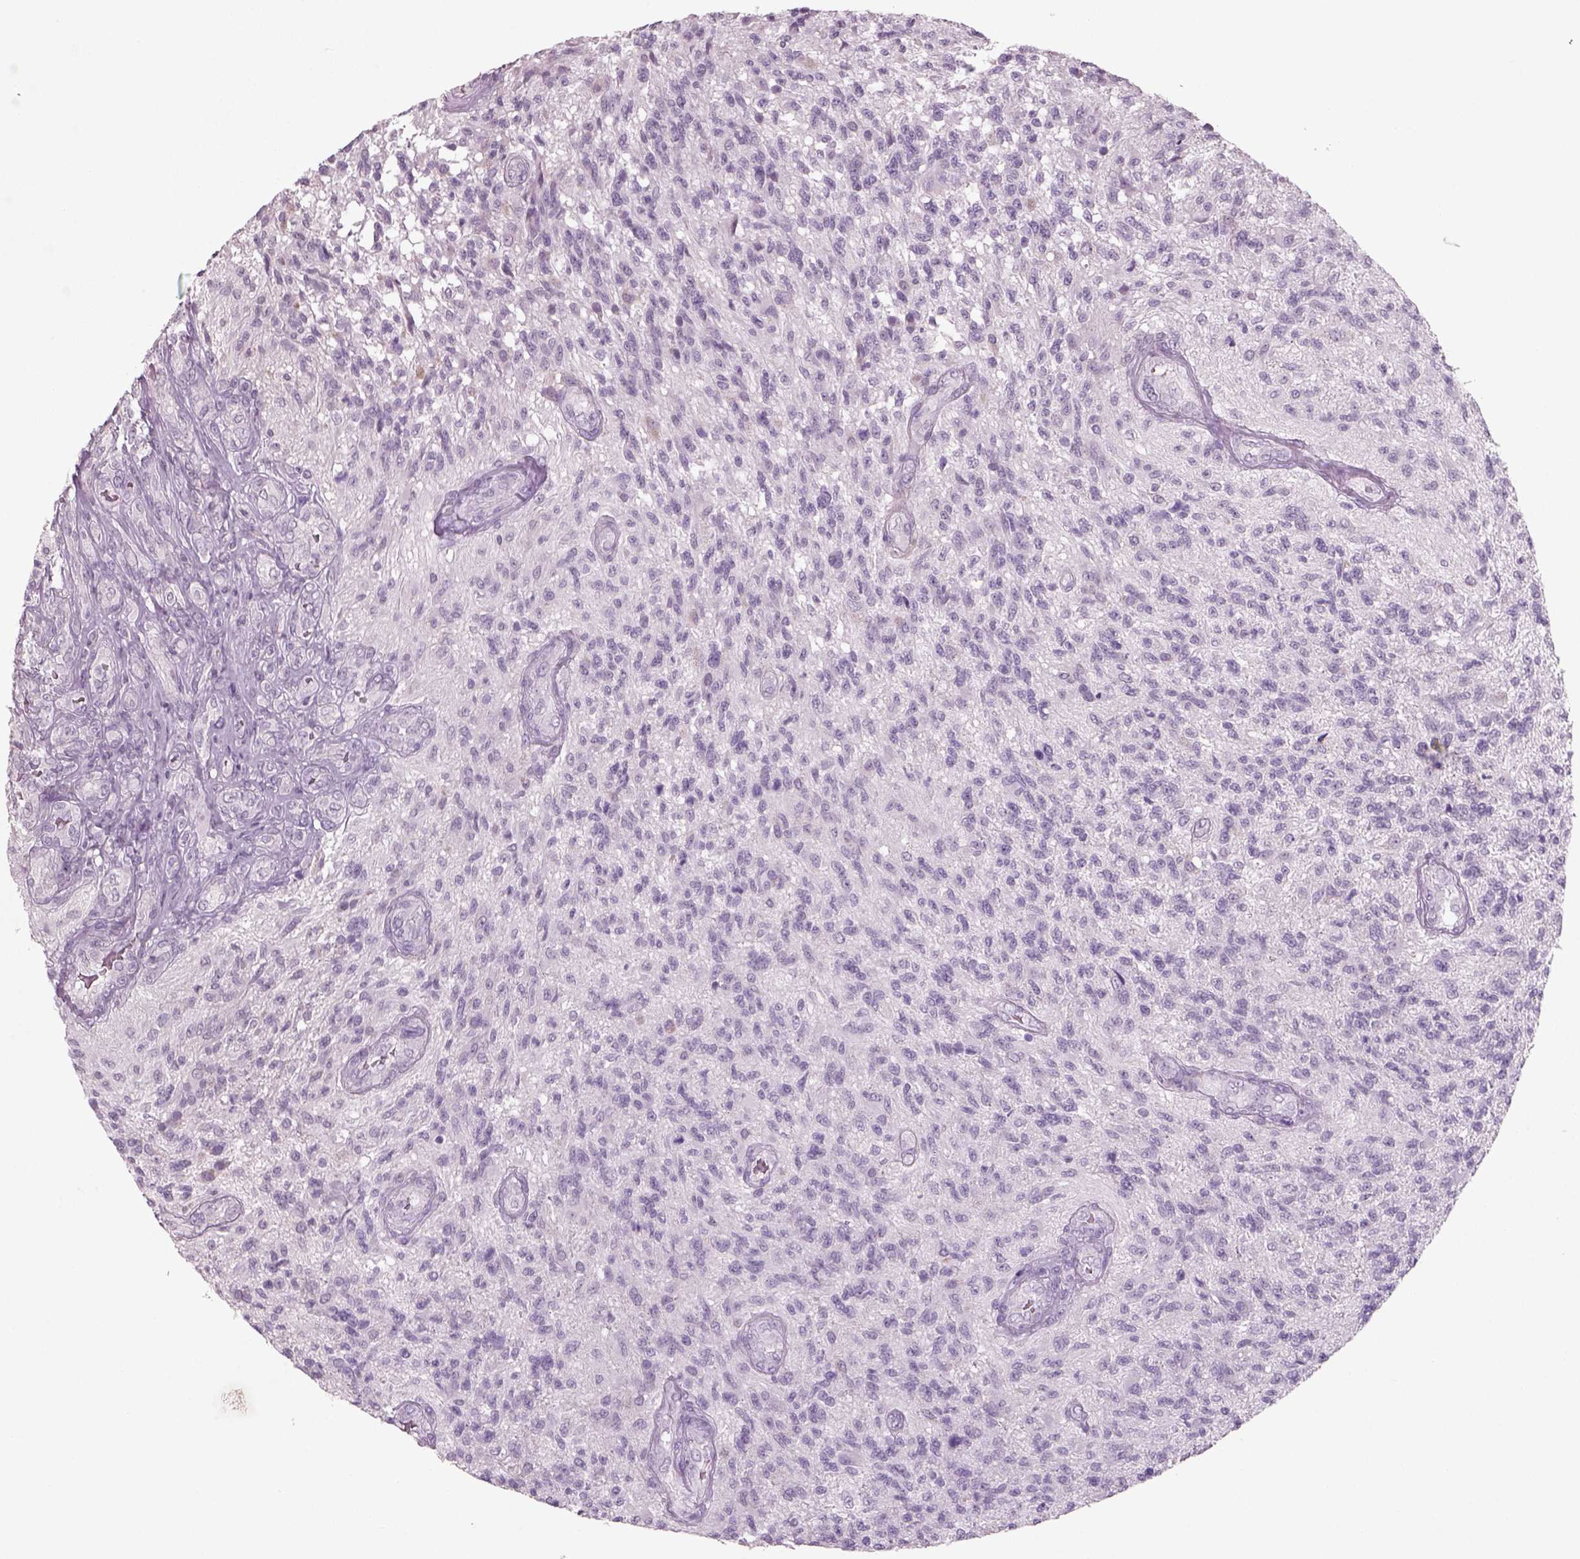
{"staining": {"intensity": "negative", "quantity": "none", "location": "none"}, "tissue": "glioma", "cell_type": "Tumor cells", "image_type": "cancer", "snomed": [{"axis": "morphology", "description": "Glioma, malignant, High grade"}, {"axis": "topography", "description": "Brain"}], "caption": "Immunohistochemistry (IHC) of human high-grade glioma (malignant) displays no expression in tumor cells.", "gene": "SLC6A2", "patient": {"sex": "male", "age": 56}}